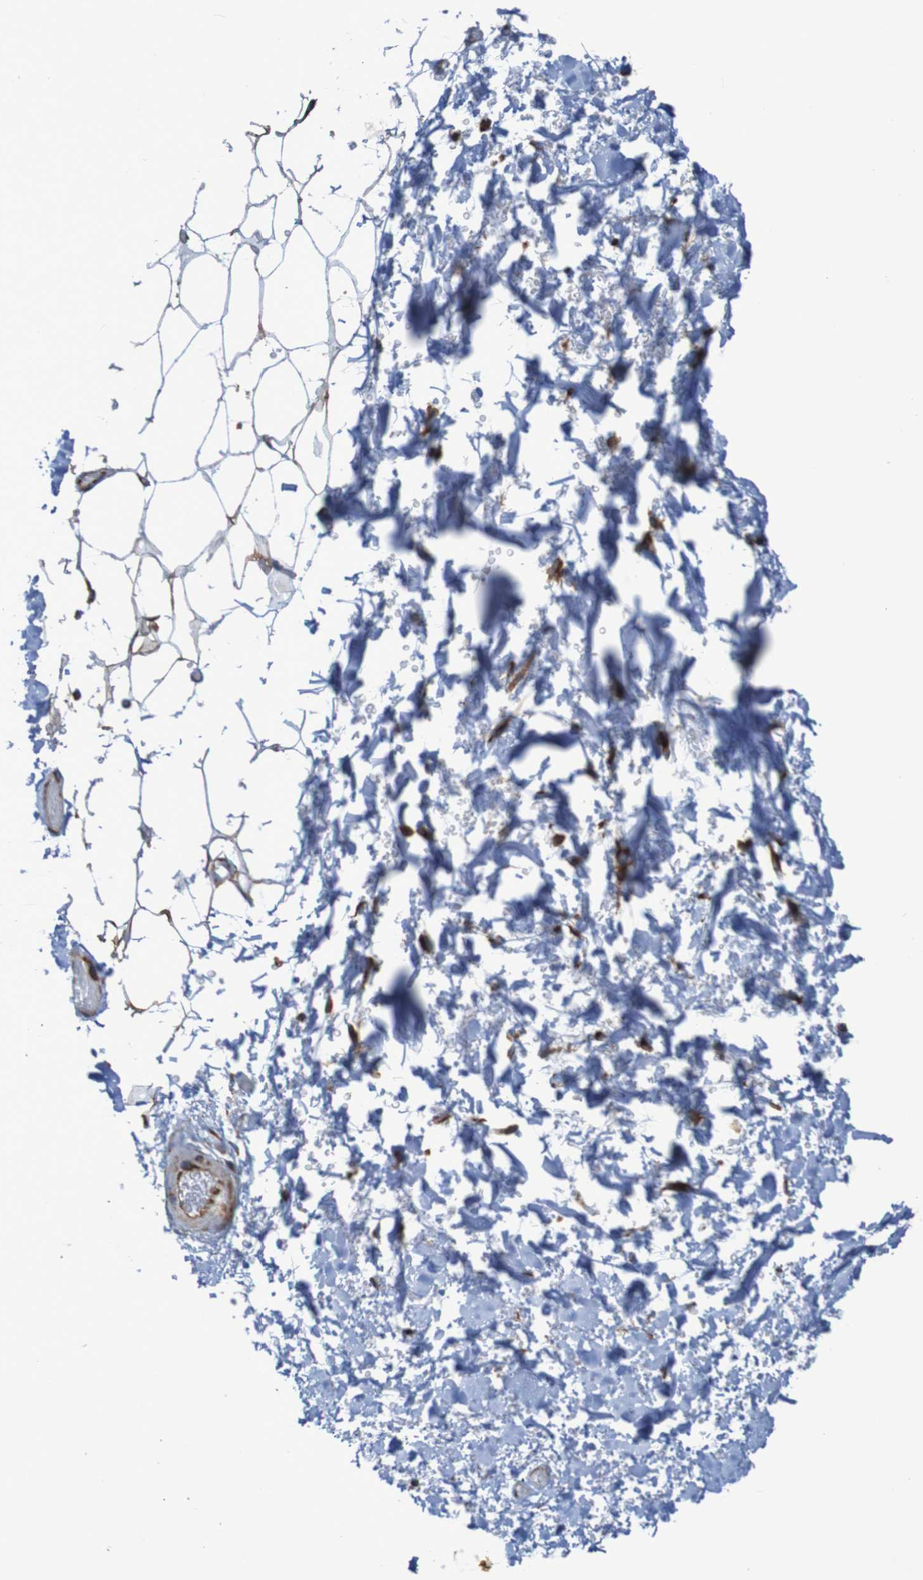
{"staining": {"intensity": "moderate", "quantity": ">75%", "location": "cytoplasmic/membranous"}, "tissue": "adipose tissue", "cell_type": "Adipocytes", "image_type": "normal", "snomed": [{"axis": "morphology", "description": "Normal tissue, NOS"}, {"axis": "topography", "description": "Soft tissue"}], "caption": "Immunohistochemical staining of normal human adipose tissue exhibits moderate cytoplasmic/membranous protein staining in approximately >75% of adipocytes.", "gene": "RPL10", "patient": {"sex": "male", "age": 72}}